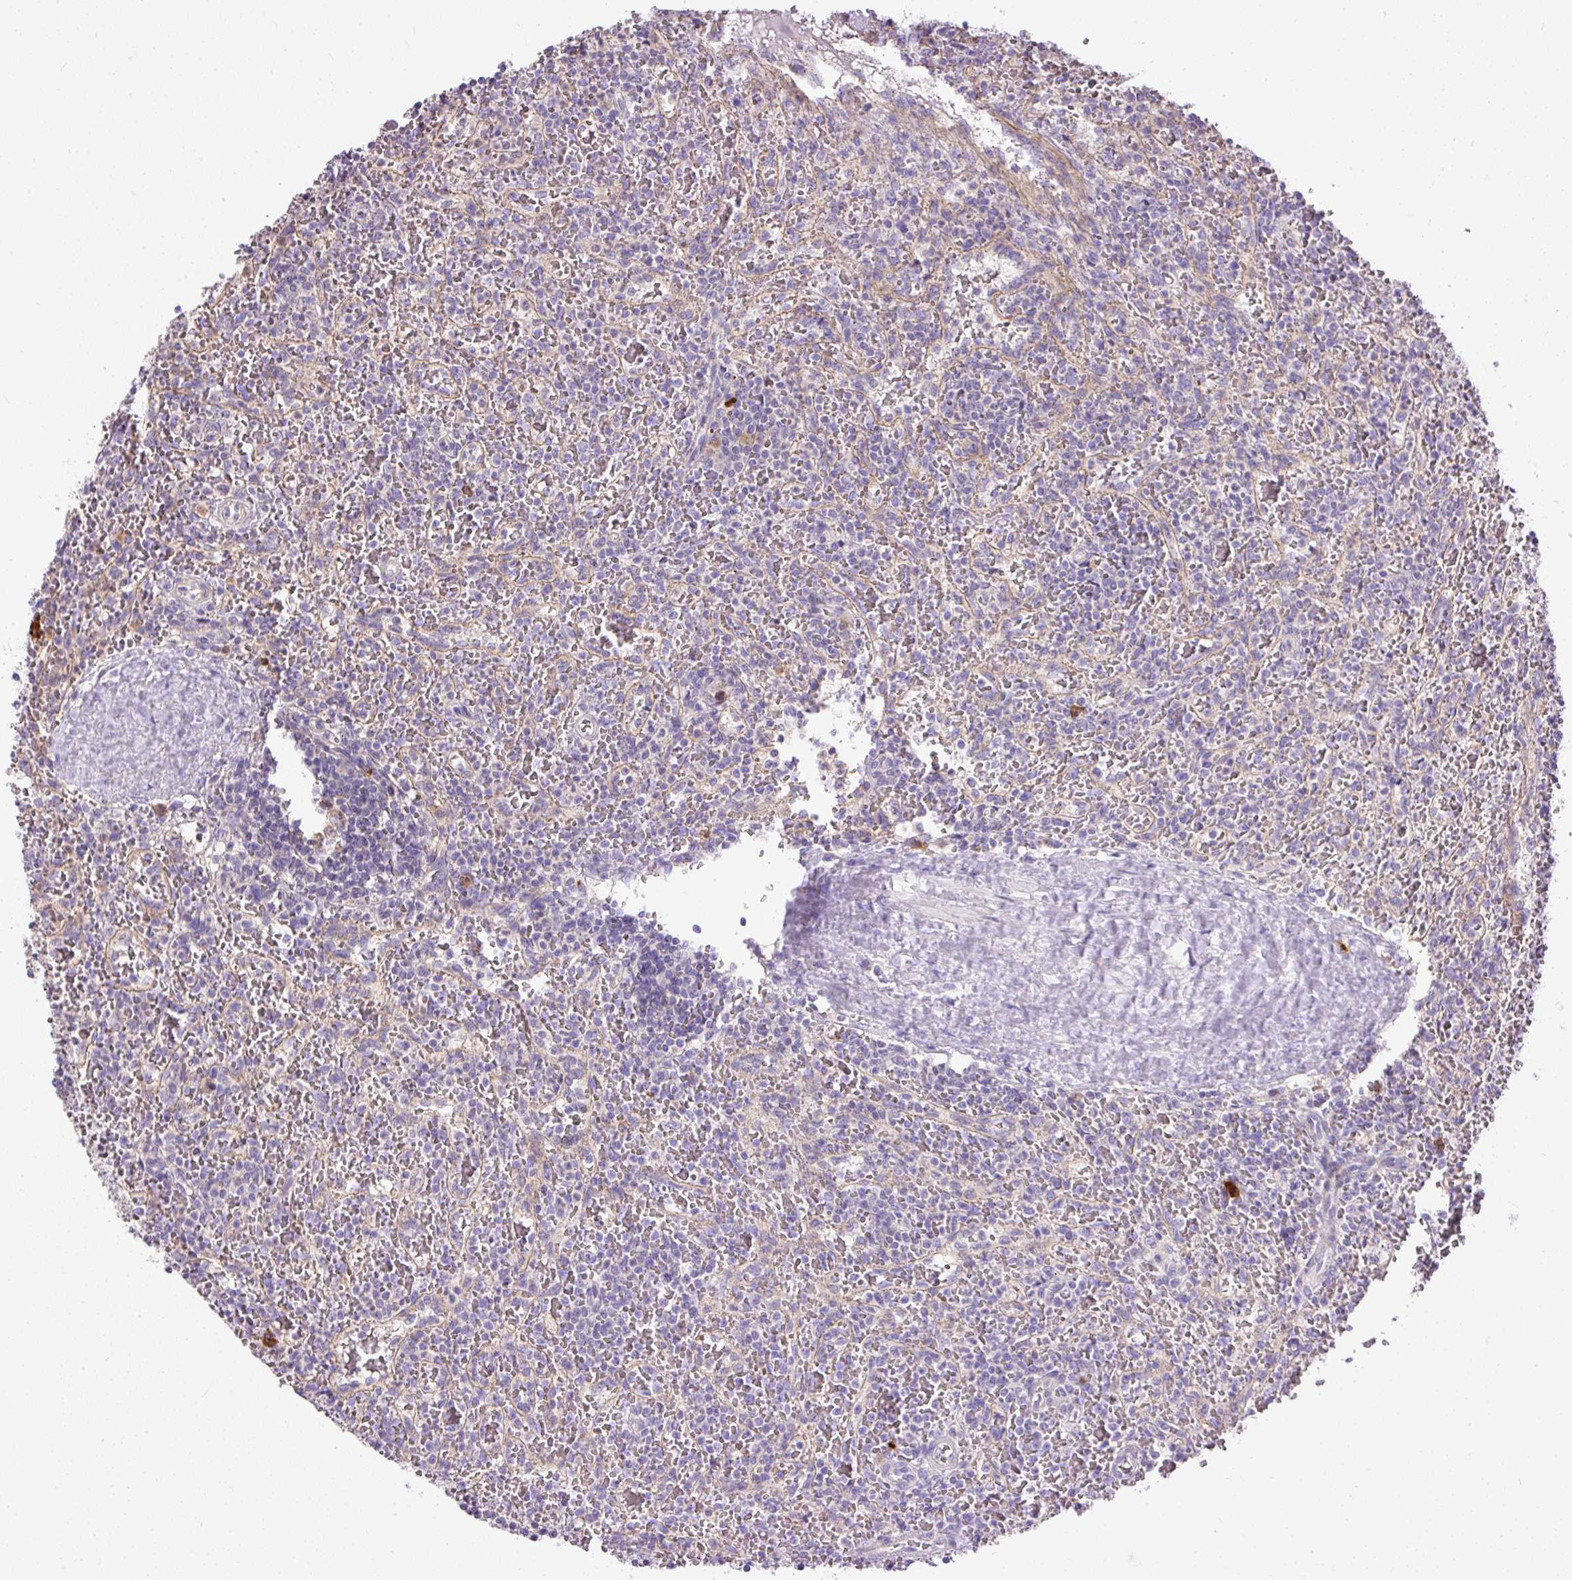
{"staining": {"intensity": "negative", "quantity": "none", "location": "none"}, "tissue": "lymphoma", "cell_type": "Tumor cells", "image_type": "cancer", "snomed": [{"axis": "morphology", "description": "Malignant lymphoma, non-Hodgkin's type, Low grade"}, {"axis": "topography", "description": "Spleen"}], "caption": "This is an immunohistochemistry (IHC) micrograph of human low-grade malignant lymphoma, non-Hodgkin's type. There is no positivity in tumor cells.", "gene": "CFAP47", "patient": {"sex": "female", "age": 64}}